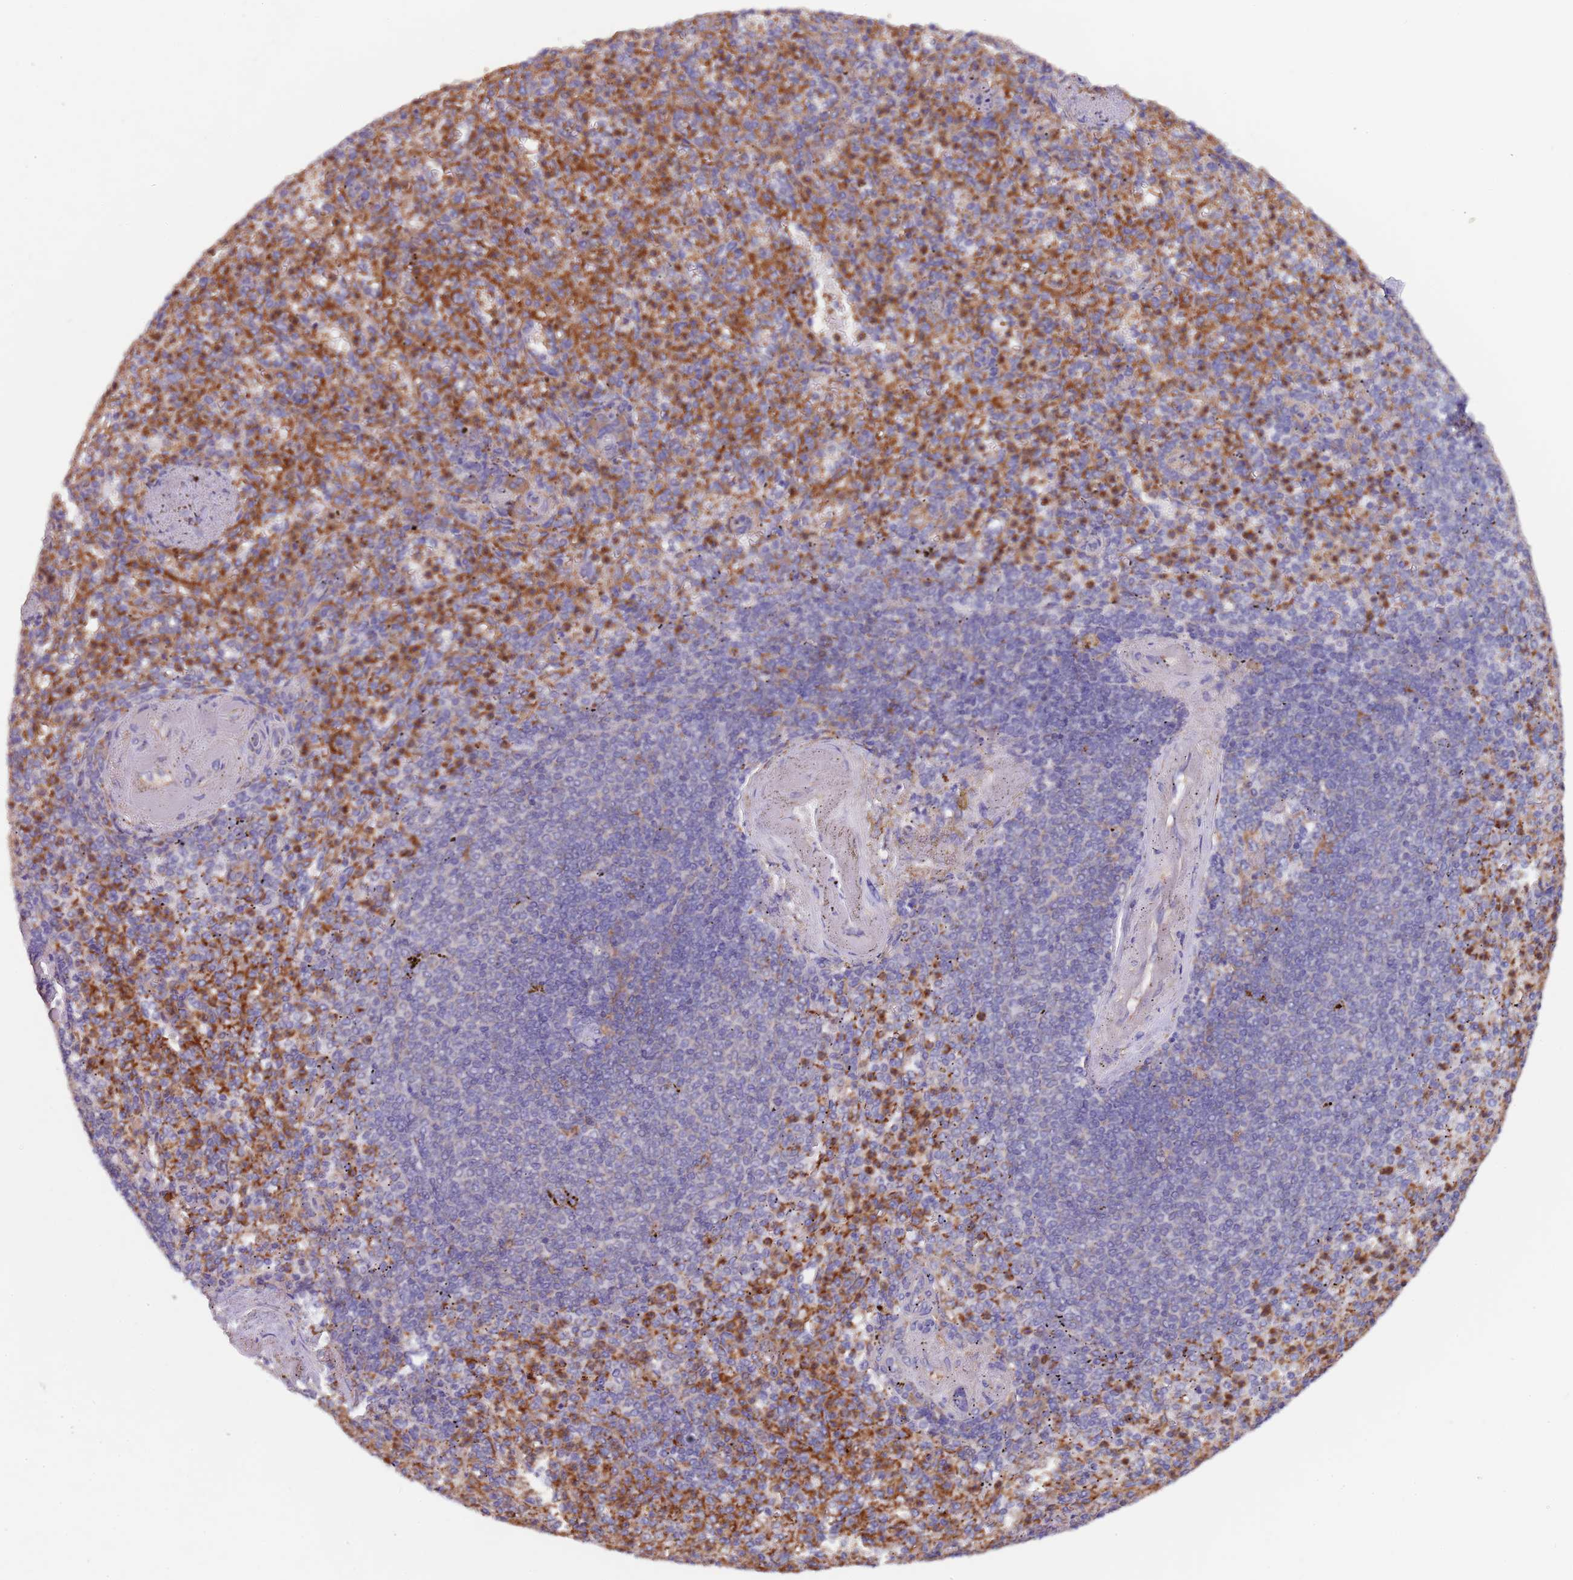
{"staining": {"intensity": "strong", "quantity": "25%-75%", "location": "cytoplasmic/membranous"}, "tissue": "spleen", "cell_type": "Cells in red pulp", "image_type": "normal", "snomed": [{"axis": "morphology", "description": "Normal tissue, NOS"}, {"axis": "topography", "description": "Spleen"}], "caption": "Strong cytoplasmic/membranous expression for a protein is appreciated in about 25%-75% of cells in red pulp of normal spleen using immunohistochemistry (IHC).", "gene": "DCUN1D3", "patient": {"sex": "female", "age": 74}}